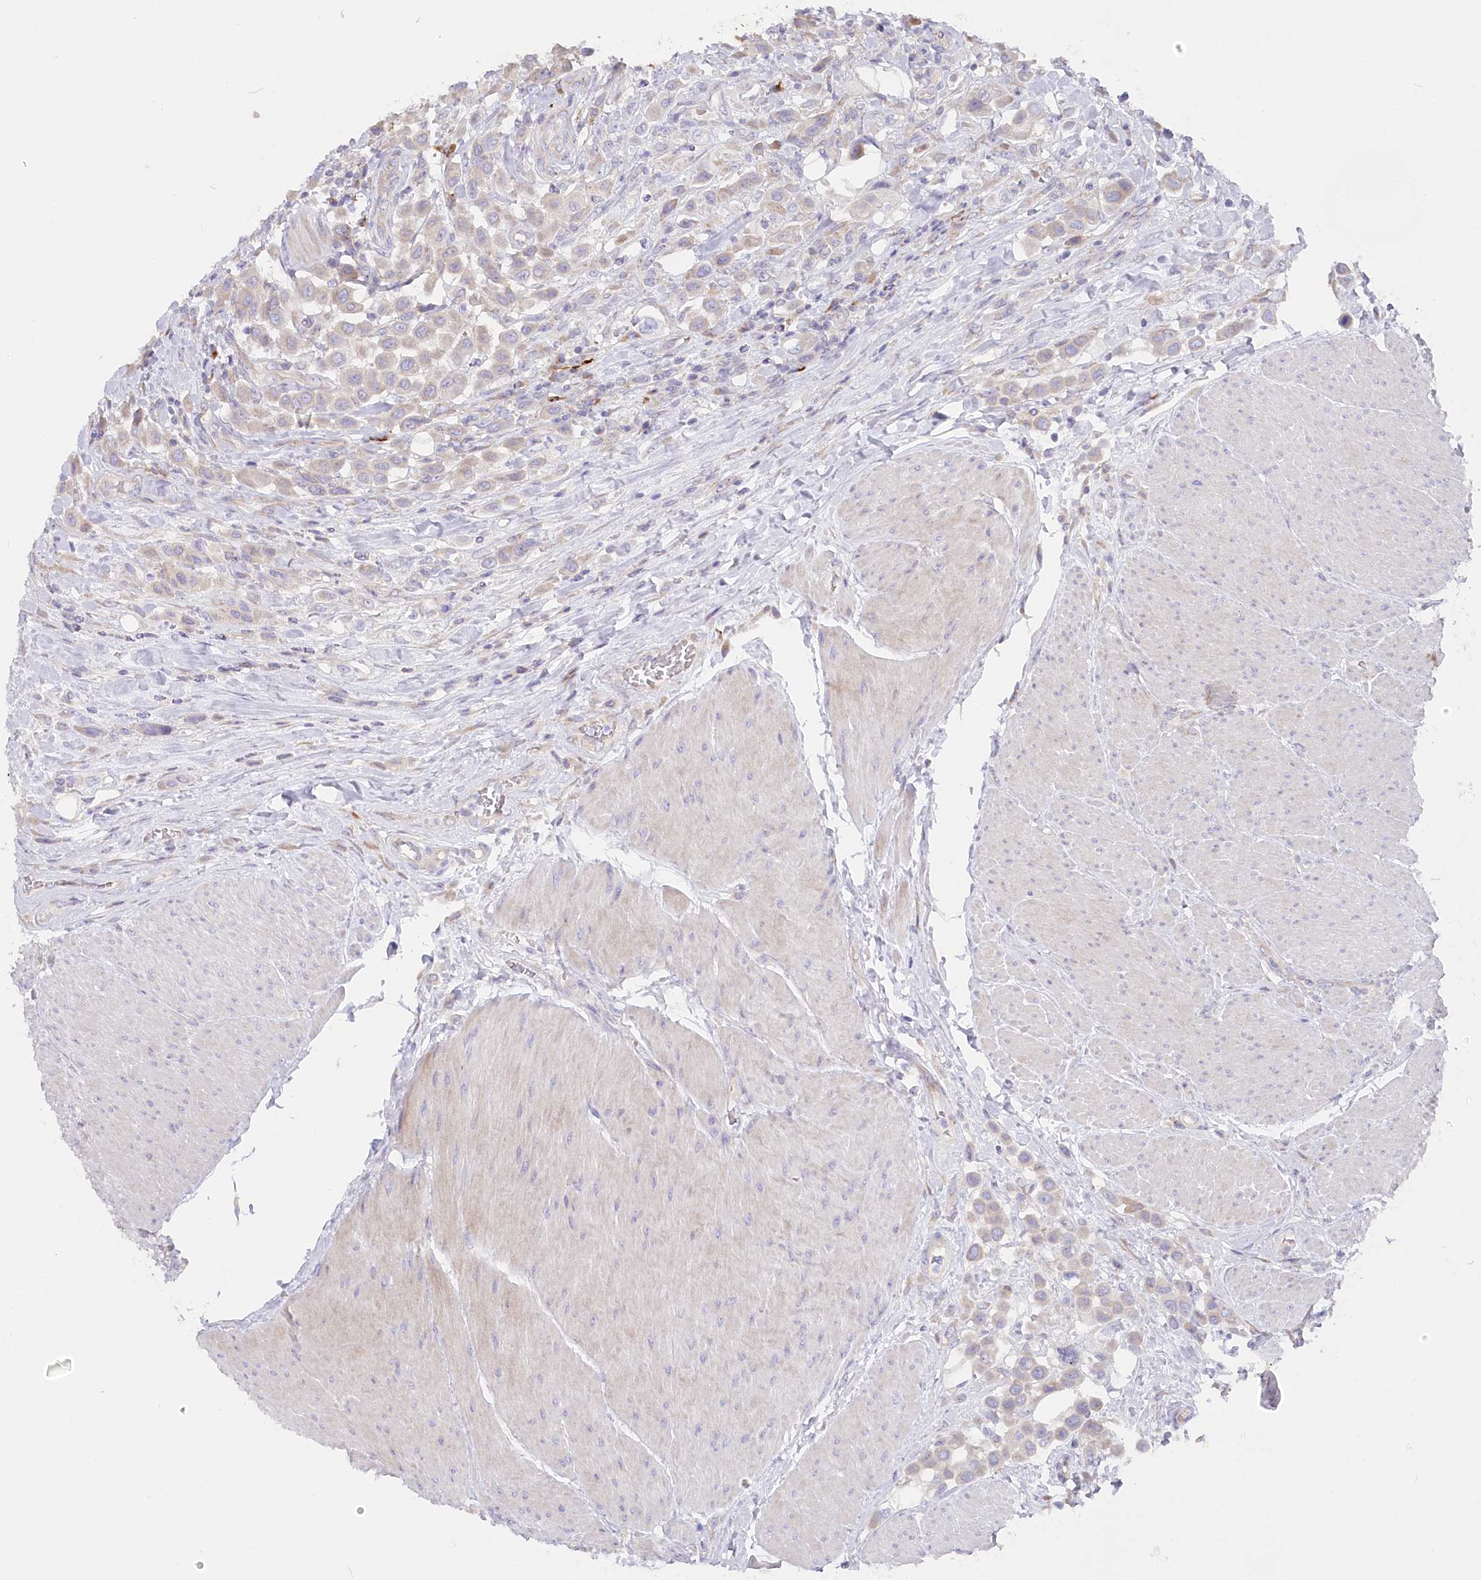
{"staining": {"intensity": "negative", "quantity": "none", "location": "none"}, "tissue": "urothelial cancer", "cell_type": "Tumor cells", "image_type": "cancer", "snomed": [{"axis": "morphology", "description": "Urothelial carcinoma, High grade"}, {"axis": "topography", "description": "Urinary bladder"}], "caption": "Tumor cells show no significant expression in urothelial cancer.", "gene": "POGLUT1", "patient": {"sex": "male", "age": 50}}